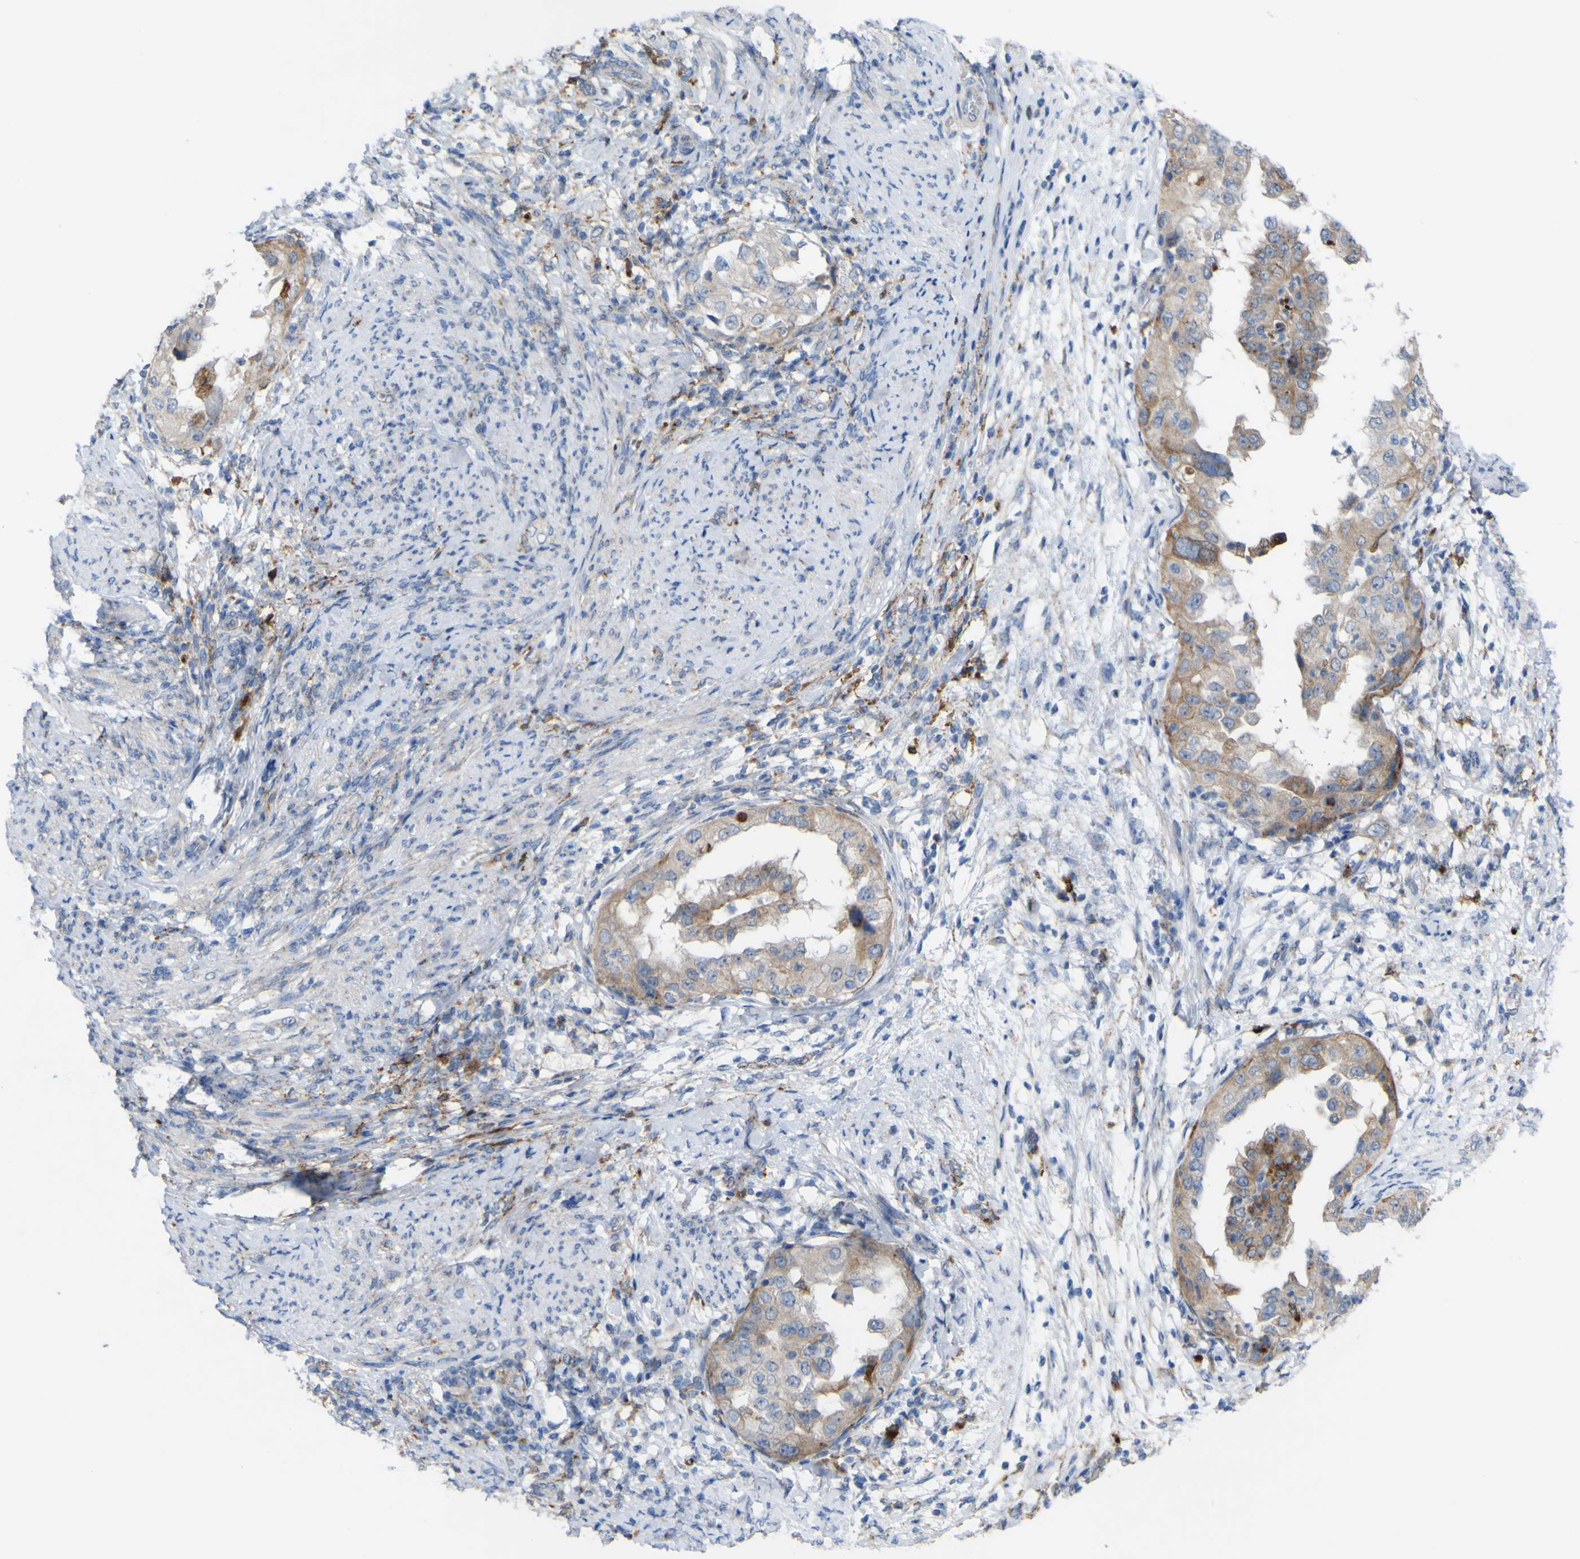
{"staining": {"intensity": "moderate", "quantity": ">75%", "location": "cytoplasmic/membranous"}, "tissue": "endometrial cancer", "cell_type": "Tumor cells", "image_type": "cancer", "snomed": [{"axis": "morphology", "description": "Adenocarcinoma, NOS"}, {"axis": "topography", "description": "Endometrium"}], "caption": "IHC photomicrograph of neoplastic tissue: endometrial cancer (adenocarcinoma) stained using immunohistochemistry exhibits medium levels of moderate protein expression localized specifically in the cytoplasmic/membranous of tumor cells, appearing as a cytoplasmic/membranous brown color.", "gene": "PLD3", "patient": {"sex": "female", "age": 85}}